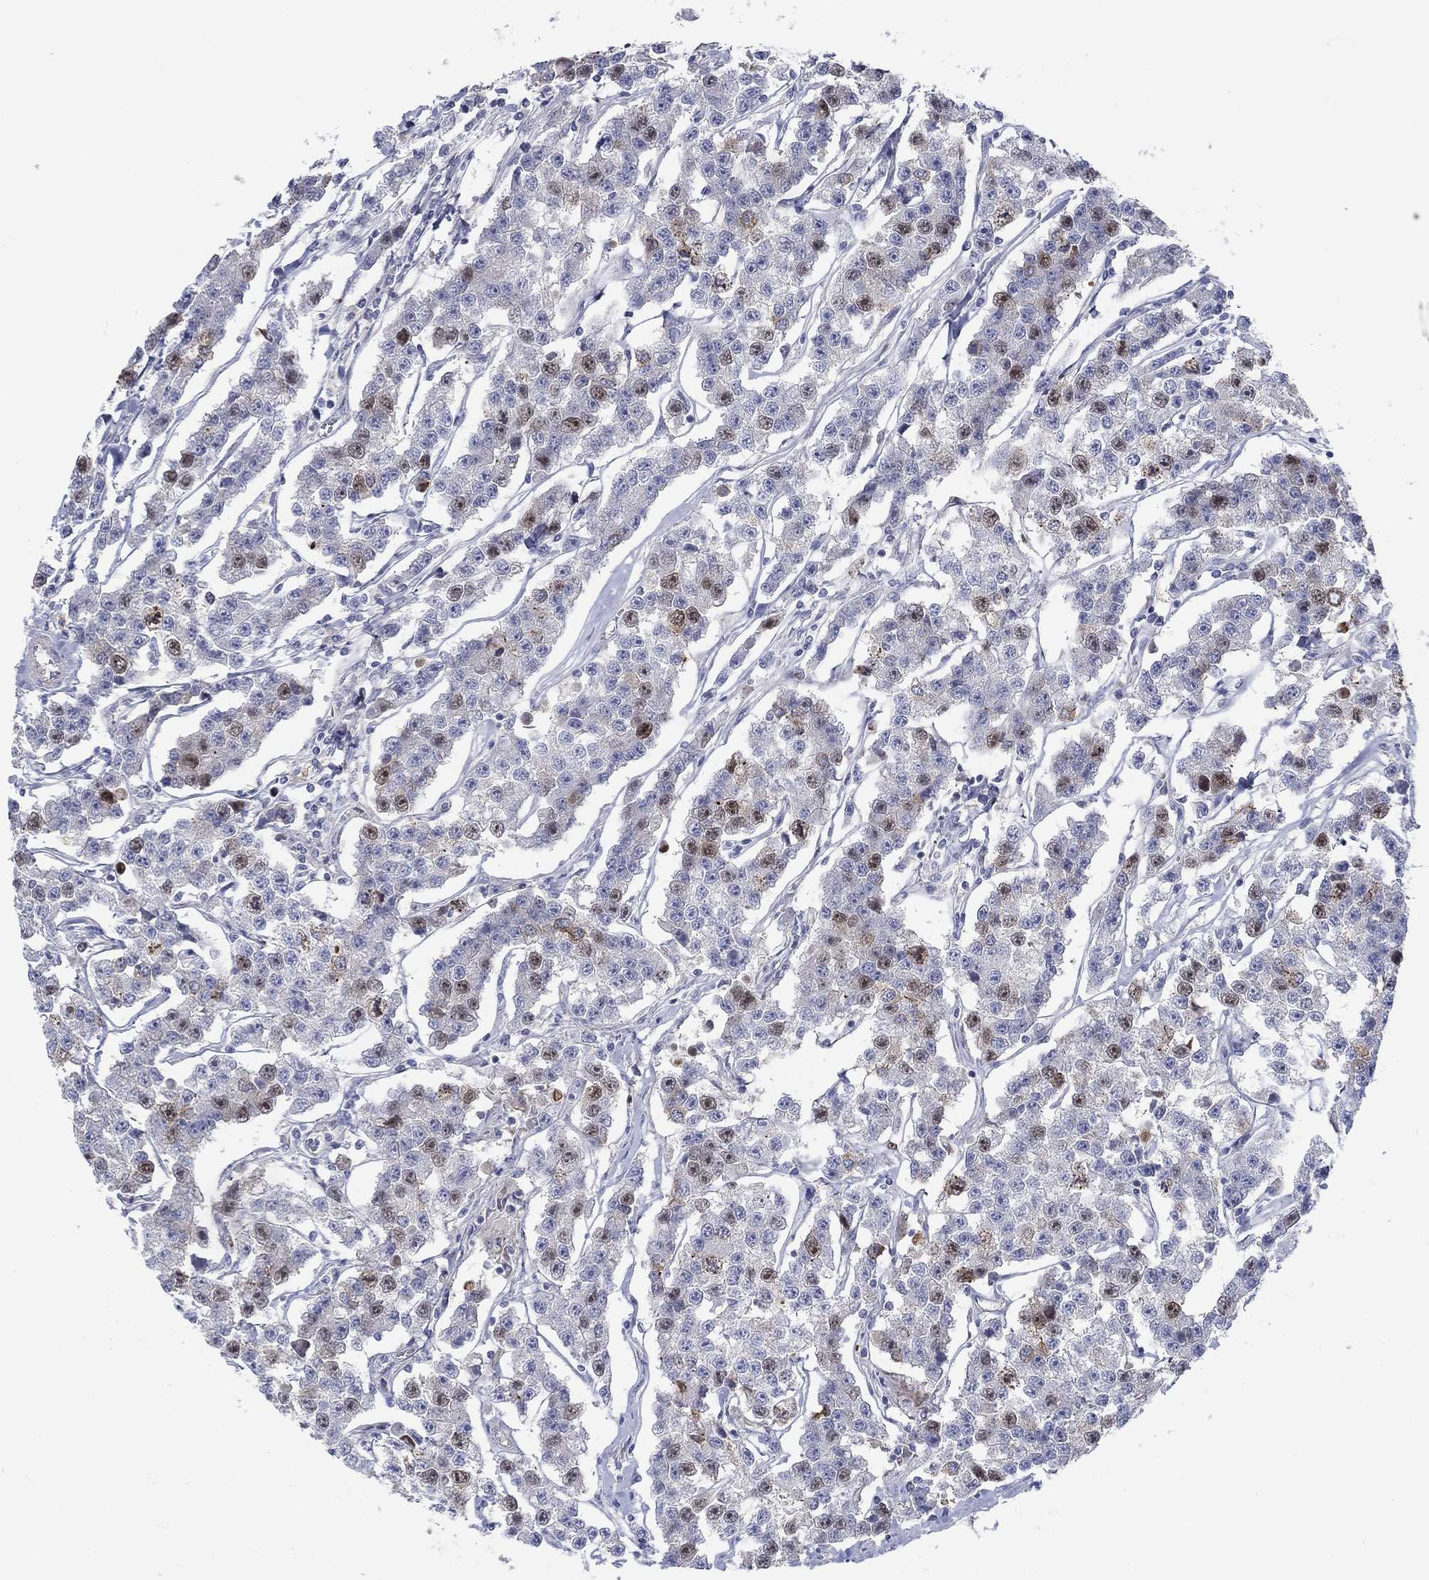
{"staining": {"intensity": "moderate", "quantity": "<25%", "location": "nuclear"}, "tissue": "testis cancer", "cell_type": "Tumor cells", "image_type": "cancer", "snomed": [{"axis": "morphology", "description": "Seminoma, NOS"}, {"axis": "topography", "description": "Testis"}], "caption": "Protein staining of seminoma (testis) tissue shows moderate nuclear positivity in approximately <25% of tumor cells. (DAB IHC, brown staining for protein, blue staining for nuclei).", "gene": "PRC1", "patient": {"sex": "male", "age": 59}}